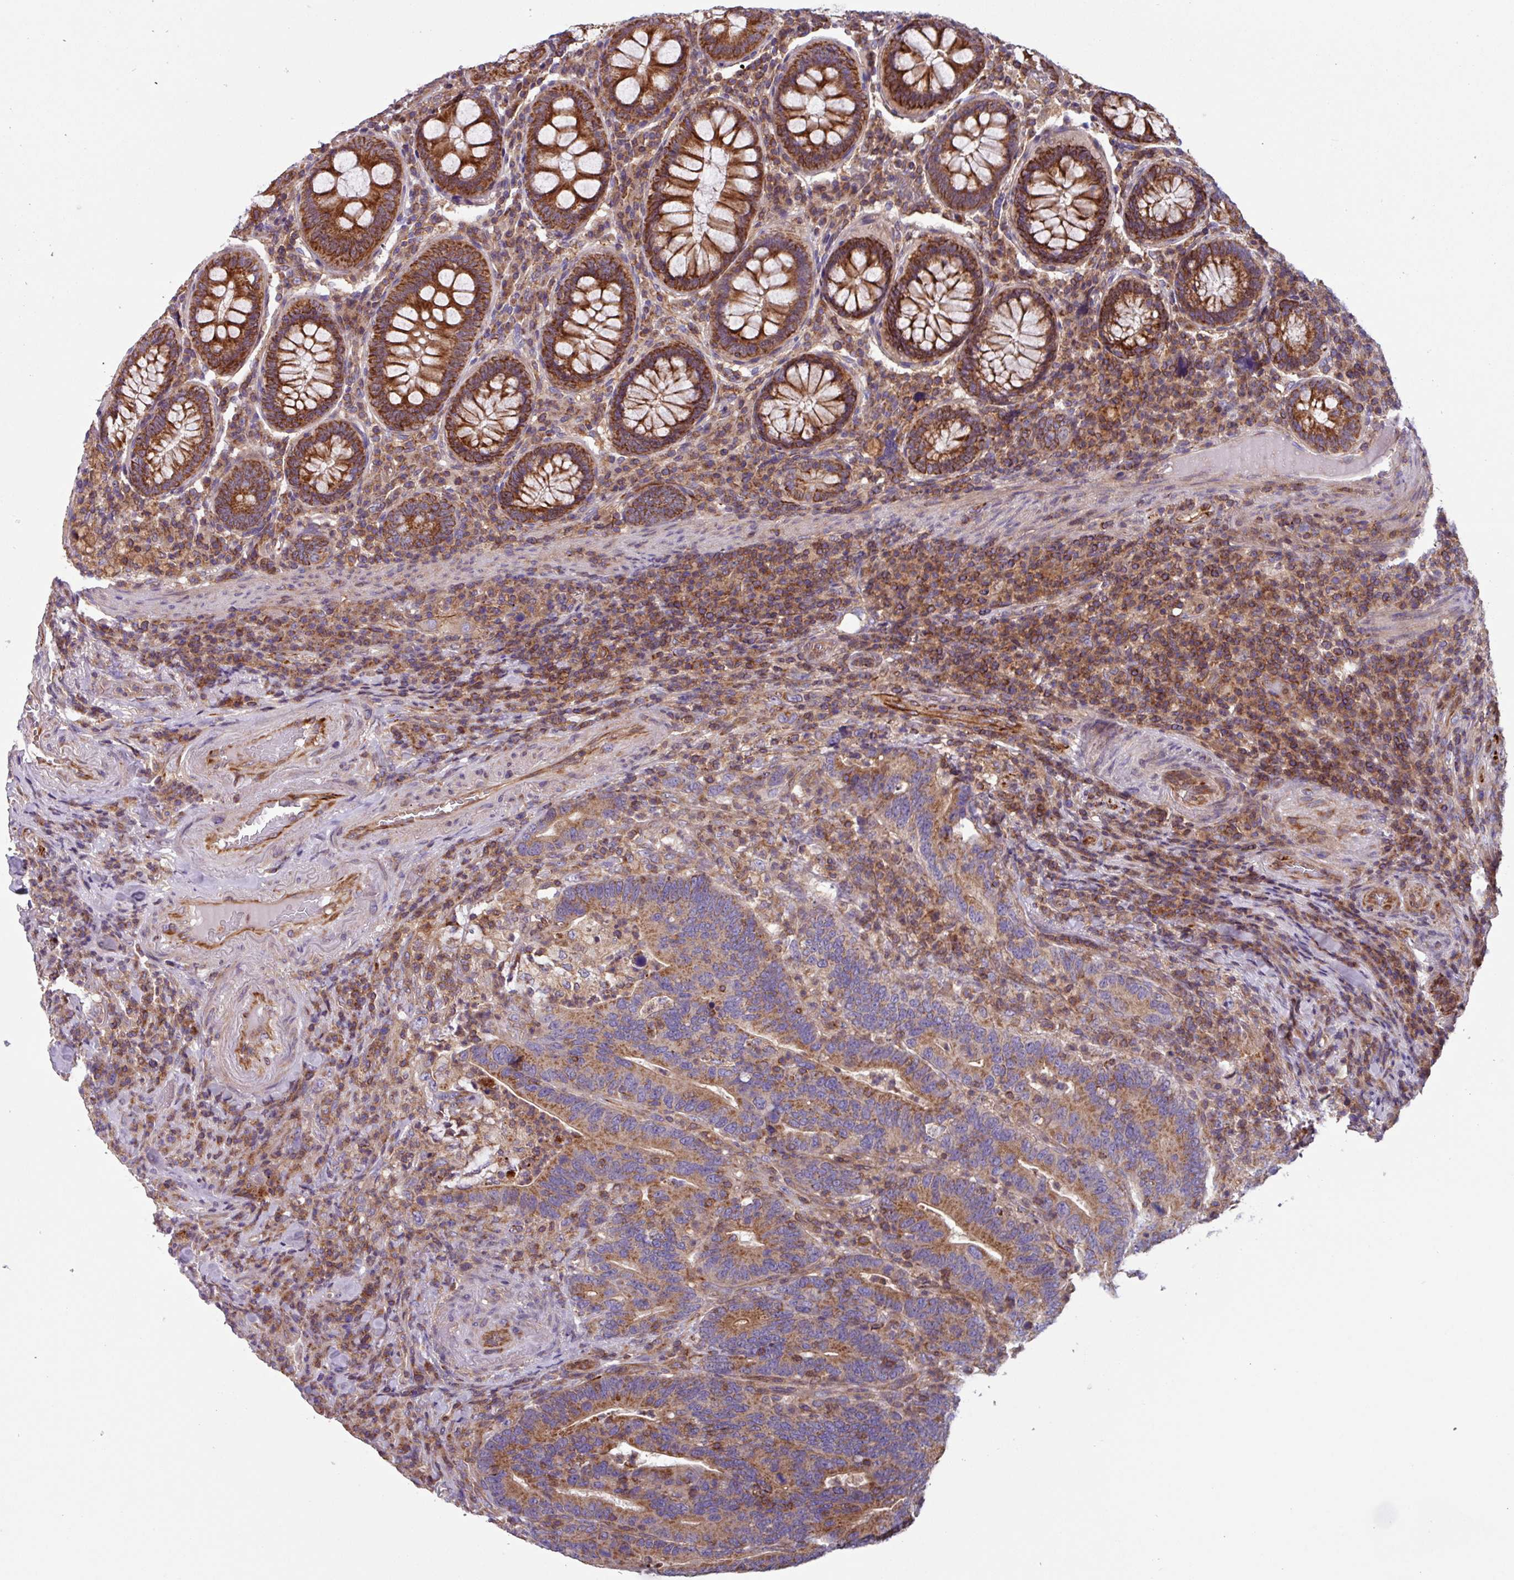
{"staining": {"intensity": "moderate", "quantity": ">75%", "location": "cytoplasmic/membranous"}, "tissue": "colorectal cancer", "cell_type": "Tumor cells", "image_type": "cancer", "snomed": [{"axis": "morphology", "description": "Adenocarcinoma, NOS"}, {"axis": "topography", "description": "Colon"}], "caption": "IHC staining of colorectal cancer, which shows medium levels of moderate cytoplasmic/membranous positivity in about >75% of tumor cells indicating moderate cytoplasmic/membranous protein expression. The staining was performed using DAB (brown) for protein detection and nuclei were counterstained in hematoxylin (blue).", "gene": "PLEKHD1", "patient": {"sex": "female", "age": 66}}